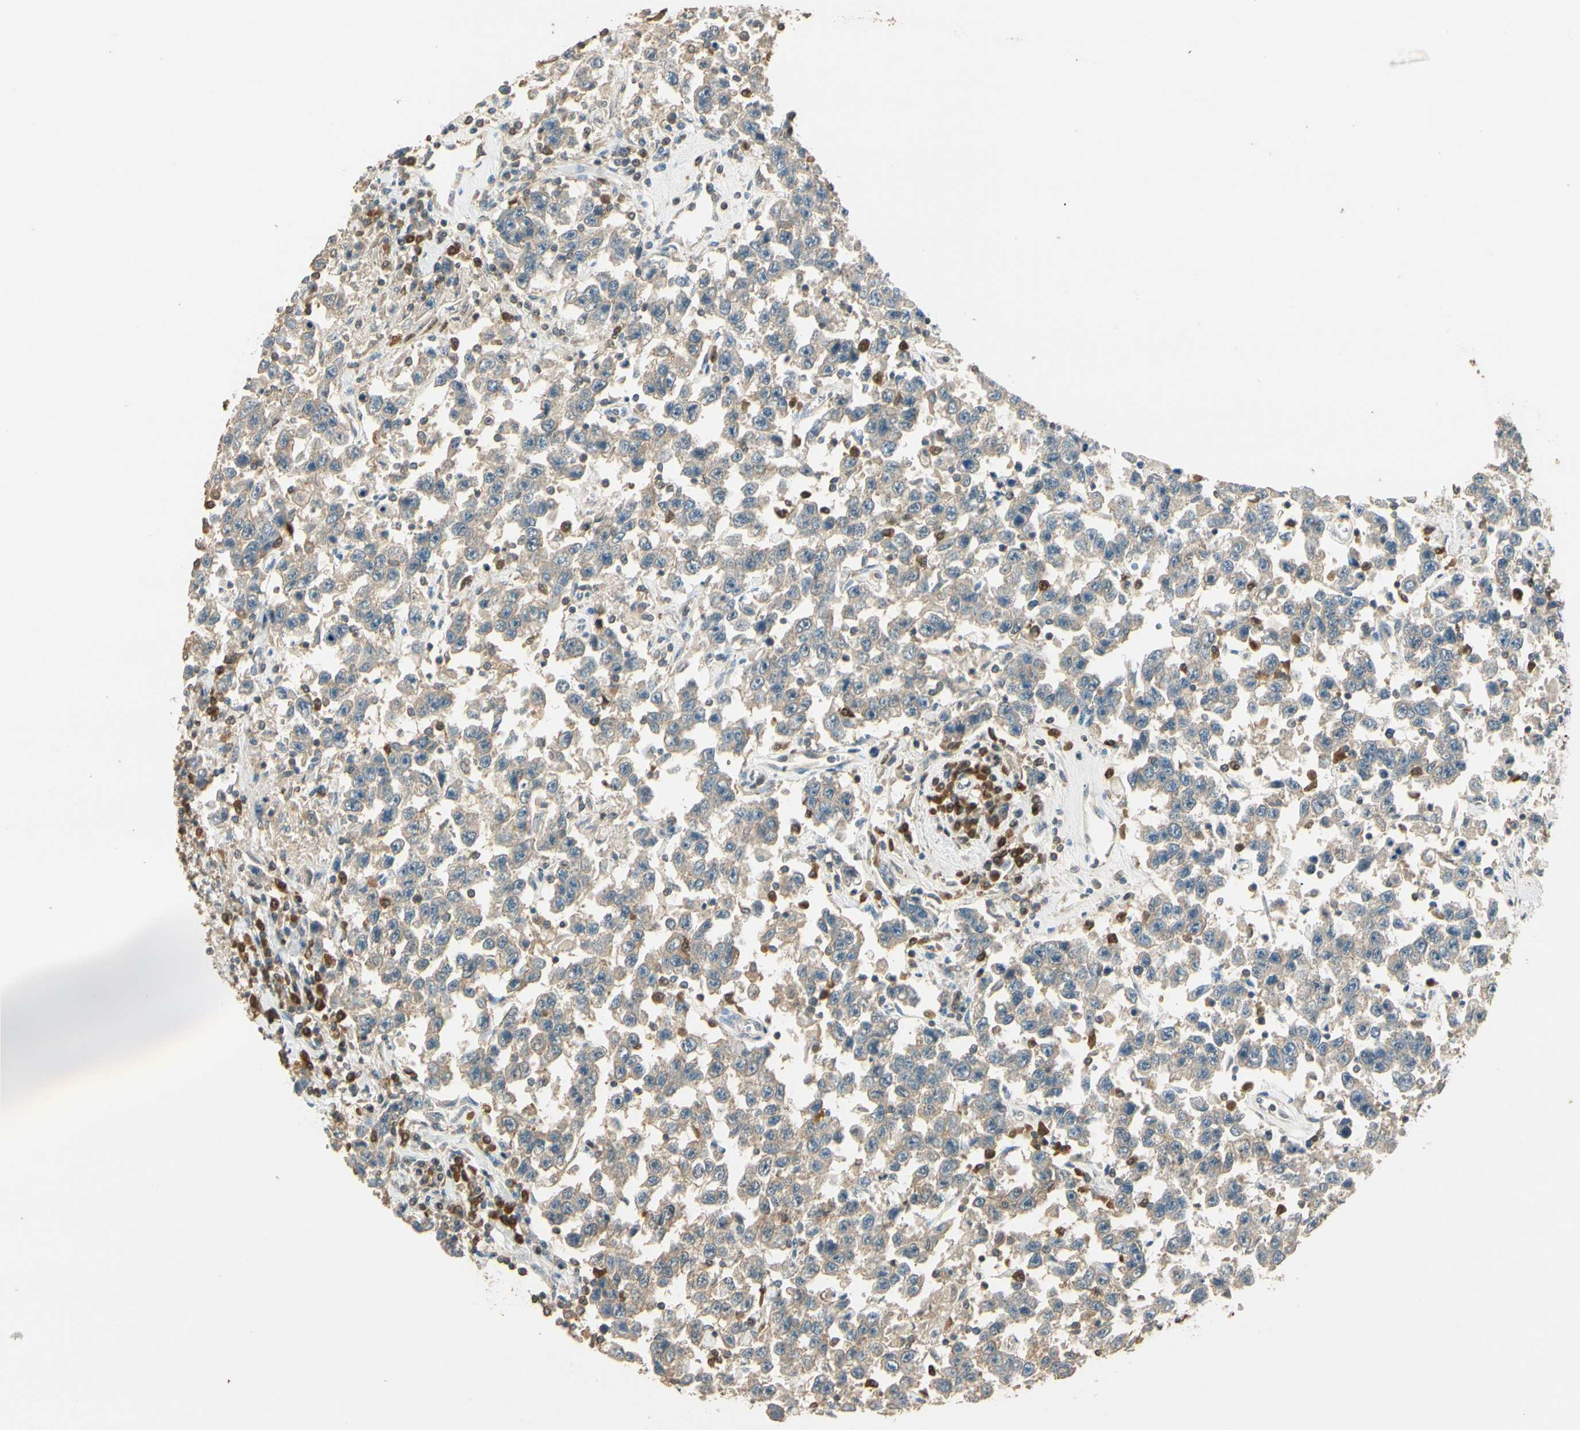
{"staining": {"intensity": "weak", "quantity": ">75%", "location": "cytoplasmic/membranous"}, "tissue": "testis cancer", "cell_type": "Tumor cells", "image_type": "cancer", "snomed": [{"axis": "morphology", "description": "Seminoma, NOS"}, {"axis": "topography", "description": "Testis"}], "caption": "Immunohistochemistry (IHC) (DAB (3,3'-diaminobenzidine)) staining of human testis seminoma reveals weak cytoplasmic/membranous protein staining in about >75% of tumor cells.", "gene": "PLXNA1", "patient": {"sex": "male", "age": 41}}